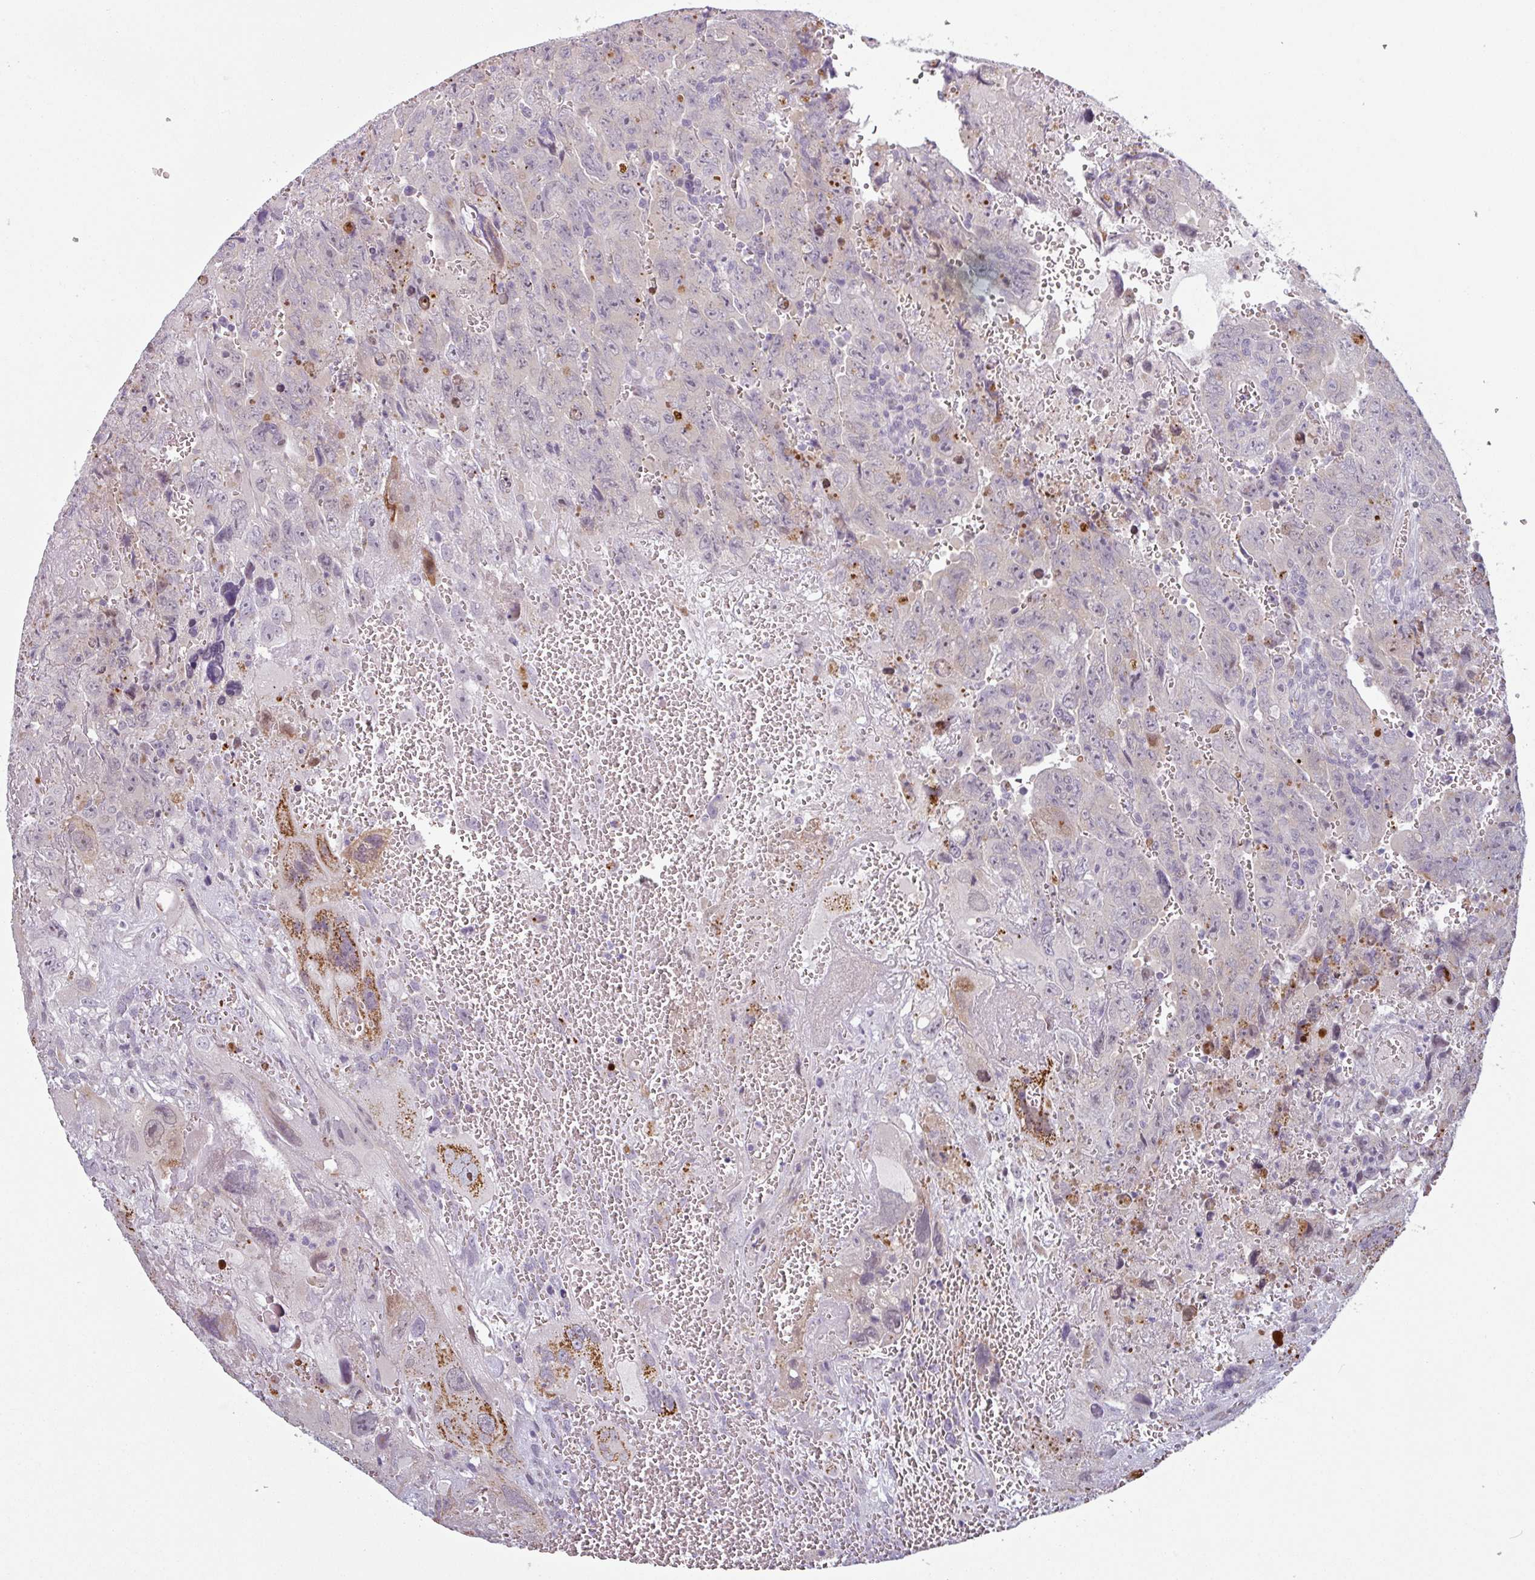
{"staining": {"intensity": "moderate", "quantity": "<25%", "location": "cytoplasmic/membranous"}, "tissue": "testis cancer", "cell_type": "Tumor cells", "image_type": "cancer", "snomed": [{"axis": "morphology", "description": "Carcinoma, Embryonal, NOS"}, {"axis": "topography", "description": "Testis"}], "caption": "This histopathology image reveals testis cancer (embryonal carcinoma) stained with immunohistochemistry to label a protein in brown. The cytoplasmic/membranous of tumor cells show moderate positivity for the protein. Nuclei are counter-stained blue.", "gene": "C2orf16", "patient": {"sex": "male", "age": 28}}